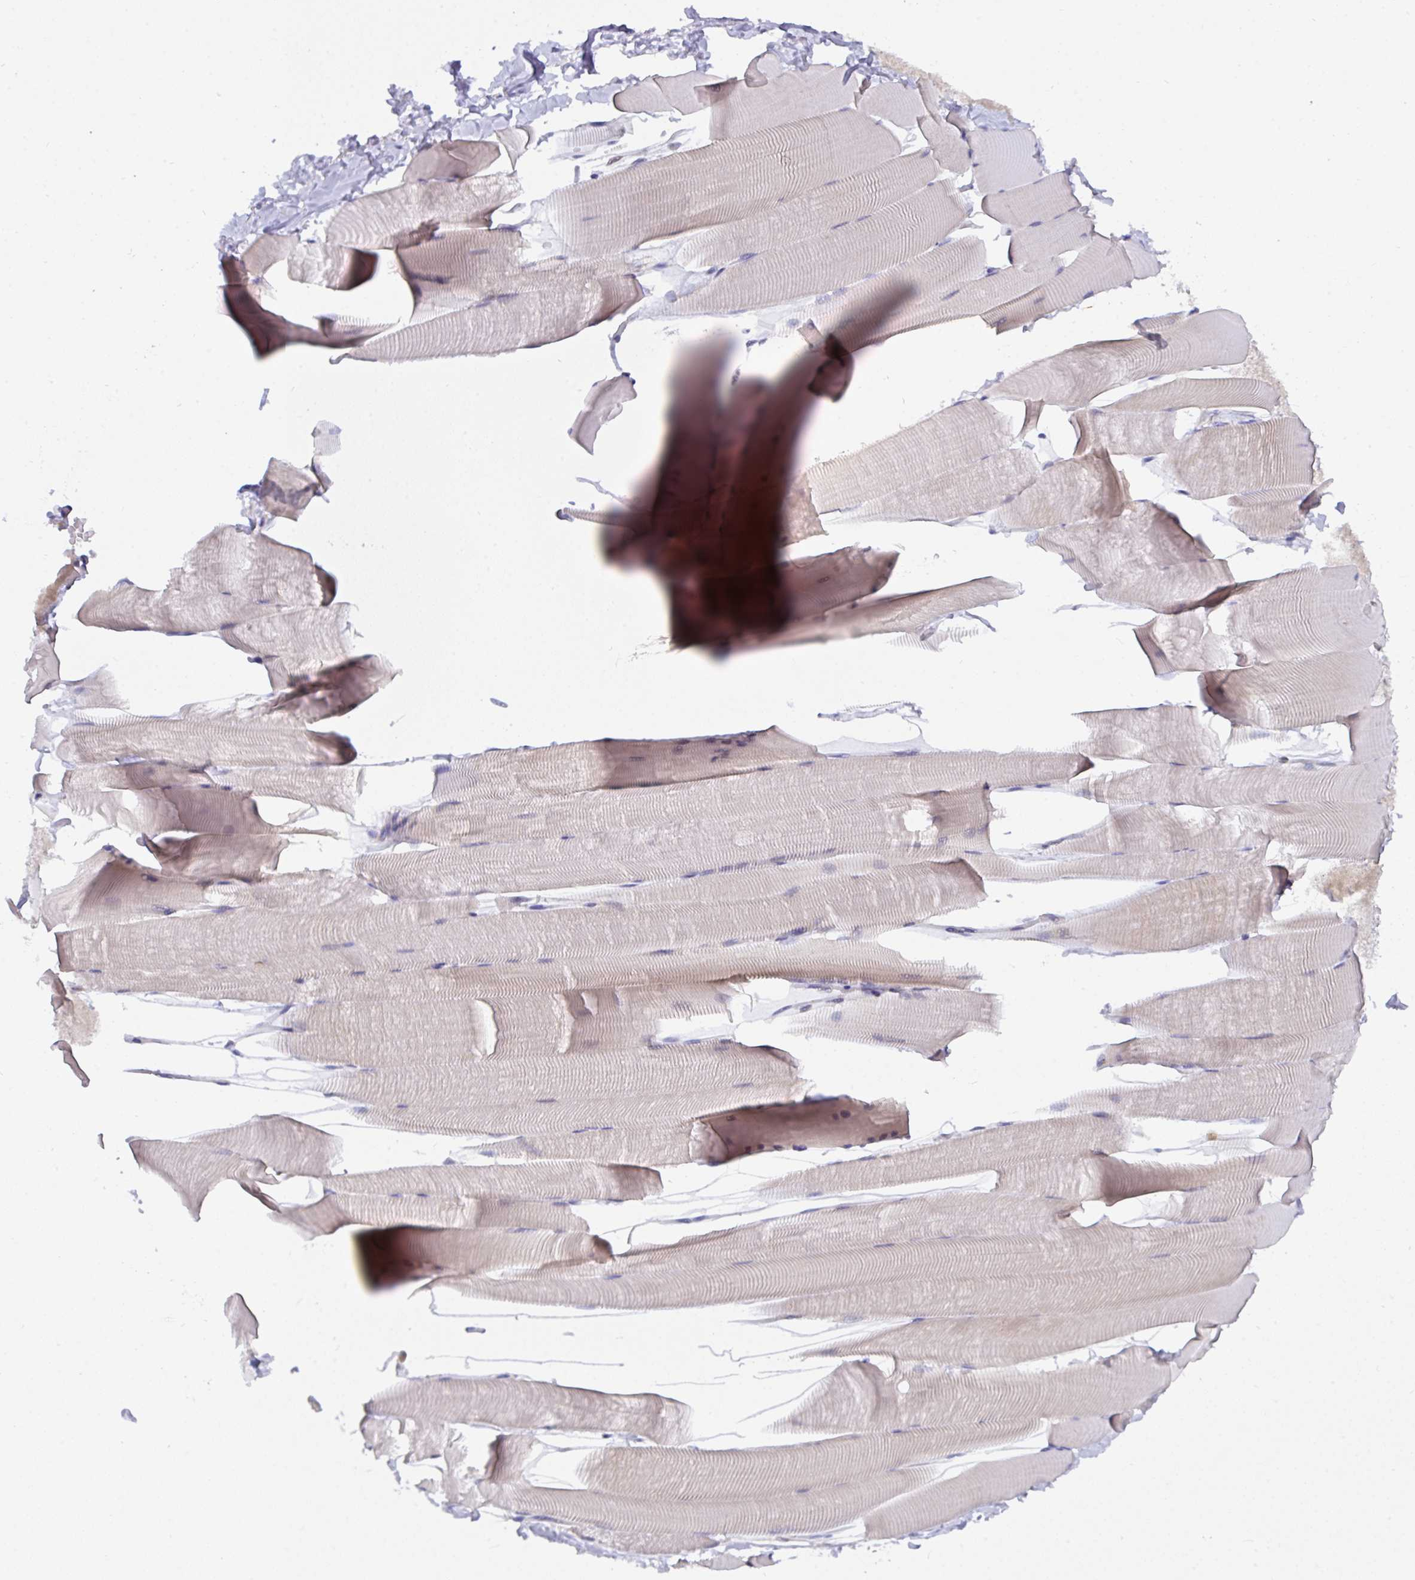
{"staining": {"intensity": "weak", "quantity": "<25%", "location": "cytoplasmic/membranous"}, "tissue": "skeletal muscle", "cell_type": "Myocytes", "image_type": "normal", "snomed": [{"axis": "morphology", "description": "Normal tissue, NOS"}, {"axis": "topography", "description": "Skeletal muscle"}], "caption": "Myocytes are negative for brown protein staining in unremarkable skeletal muscle. (Brightfield microscopy of DAB IHC at high magnification).", "gene": "L3HYPDH", "patient": {"sex": "male", "age": 25}}